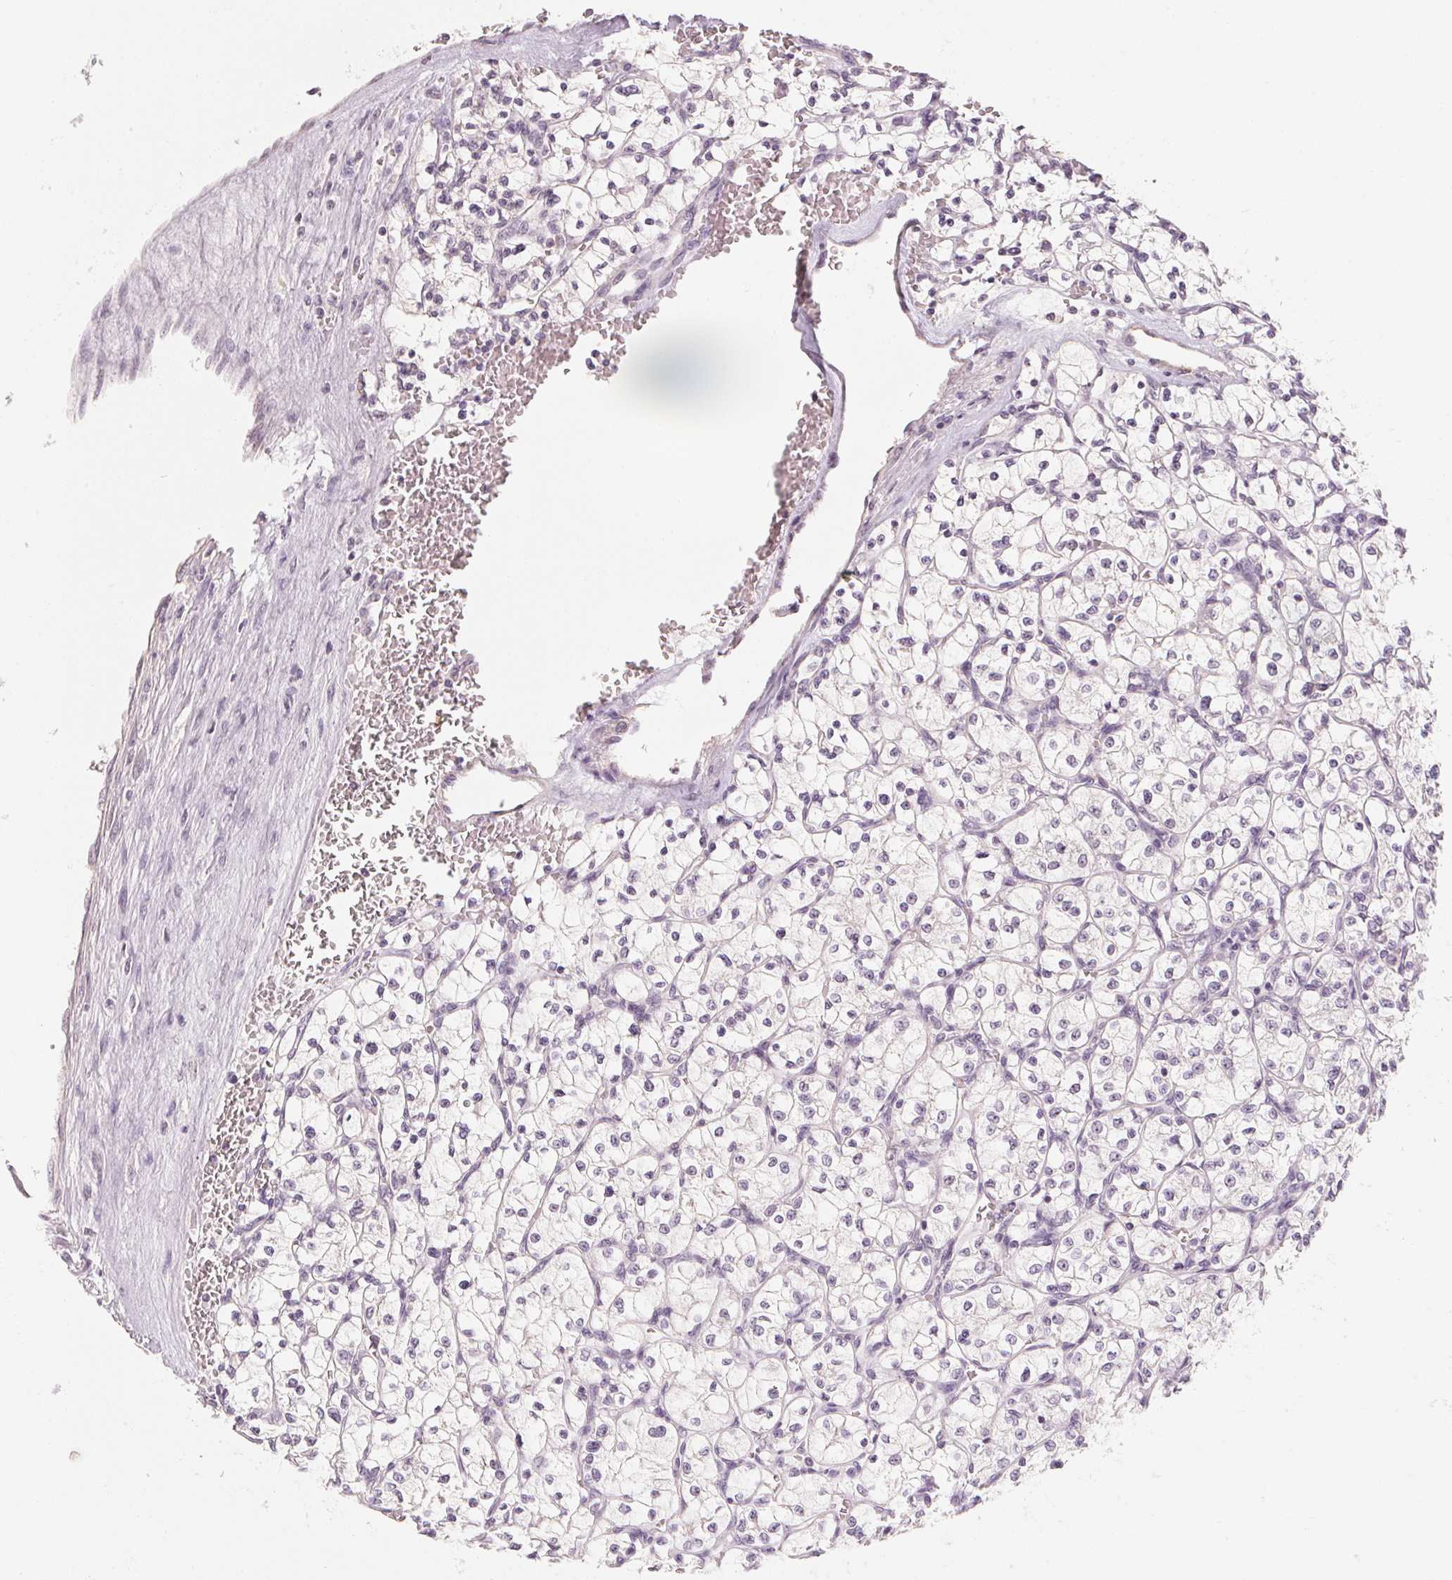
{"staining": {"intensity": "negative", "quantity": "none", "location": "none"}, "tissue": "renal cancer", "cell_type": "Tumor cells", "image_type": "cancer", "snomed": [{"axis": "morphology", "description": "Adenocarcinoma, NOS"}, {"axis": "topography", "description": "Kidney"}], "caption": "Adenocarcinoma (renal) stained for a protein using immunohistochemistry (IHC) demonstrates no staining tumor cells.", "gene": "CAPZA3", "patient": {"sex": "female", "age": 64}}